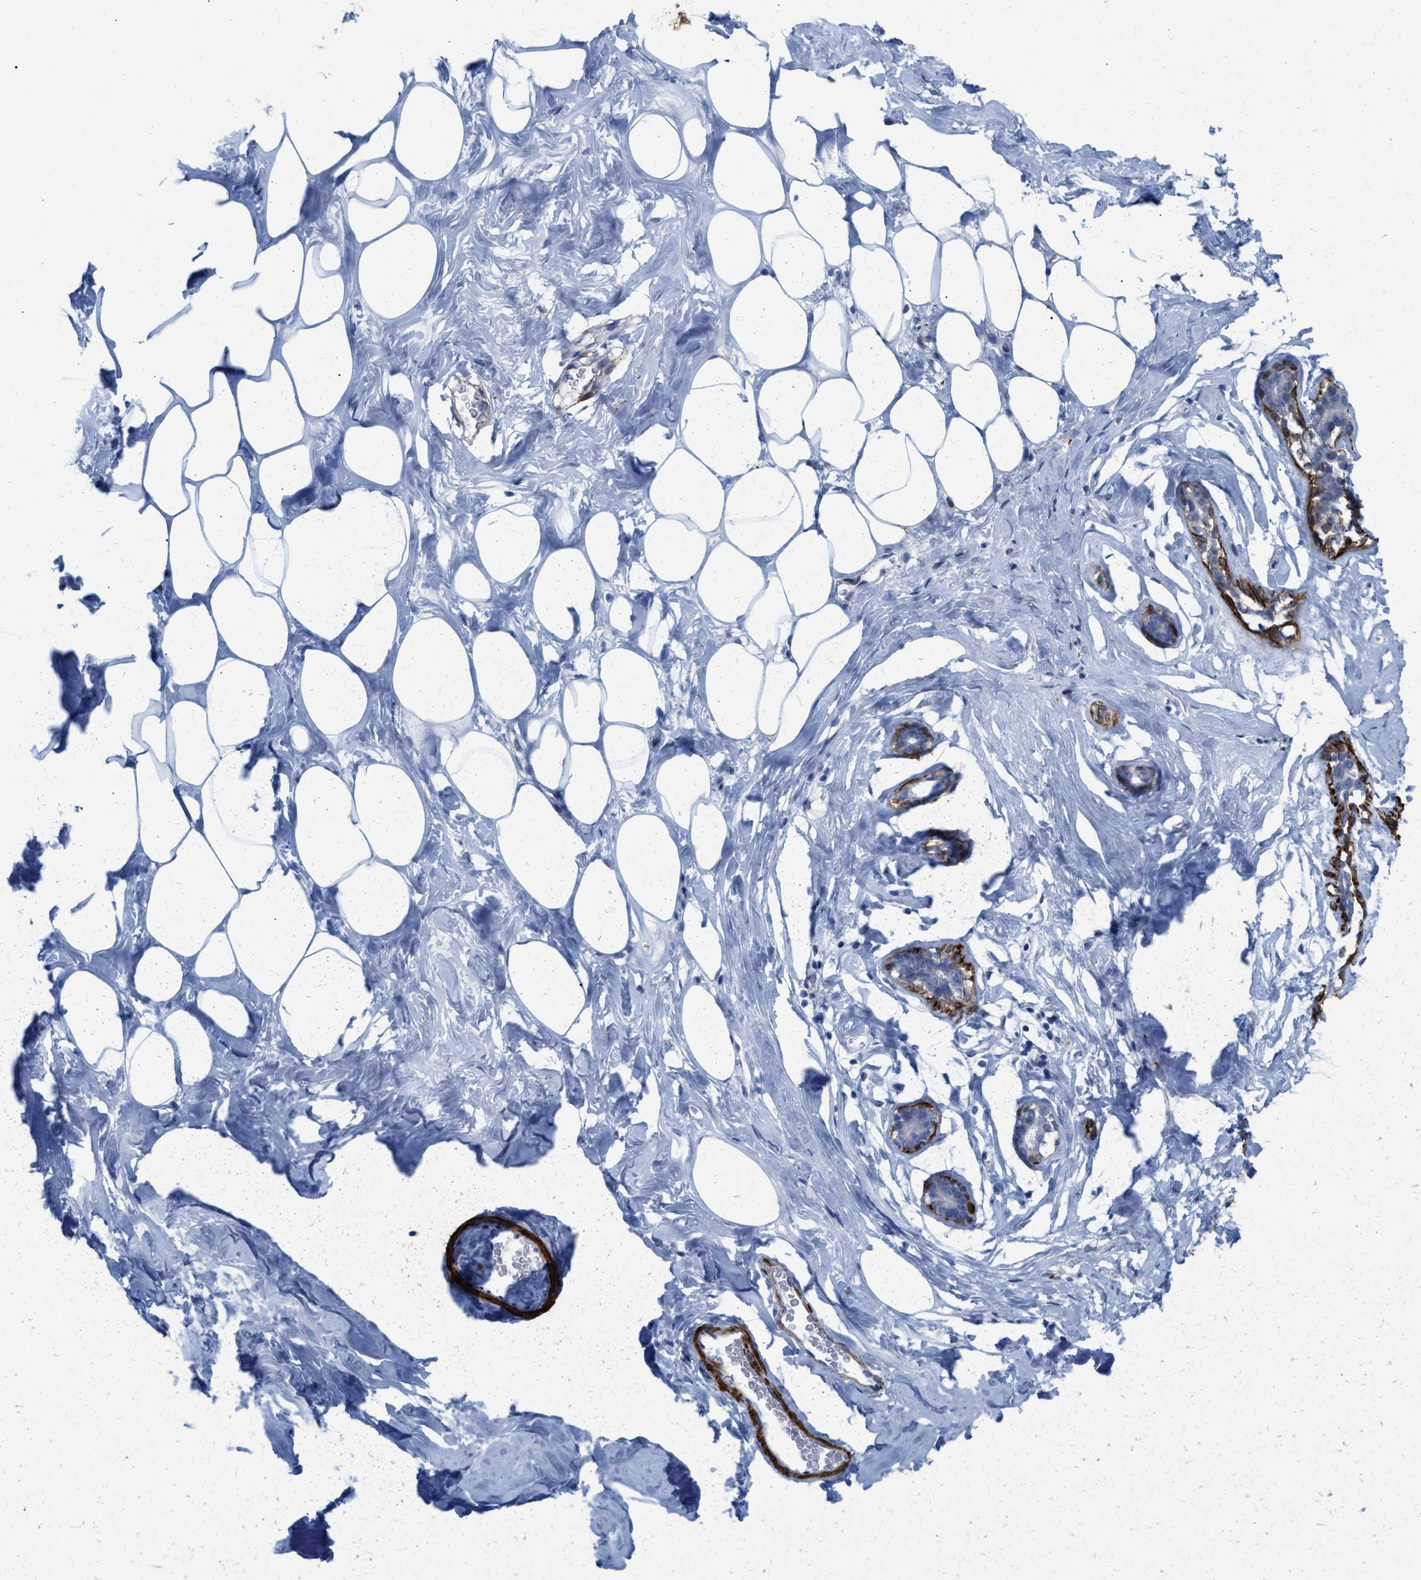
{"staining": {"intensity": "negative", "quantity": "none", "location": "none"}, "tissue": "adipose tissue", "cell_type": "Adipocytes", "image_type": "normal", "snomed": [{"axis": "morphology", "description": "Normal tissue, NOS"}, {"axis": "morphology", "description": "Fibrosis, NOS"}, {"axis": "topography", "description": "Breast"}, {"axis": "topography", "description": "Adipose tissue"}], "caption": "Immunohistochemistry of unremarkable adipose tissue exhibits no expression in adipocytes.", "gene": "TAGLN", "patient": {"sex": "female", "age": 39}}